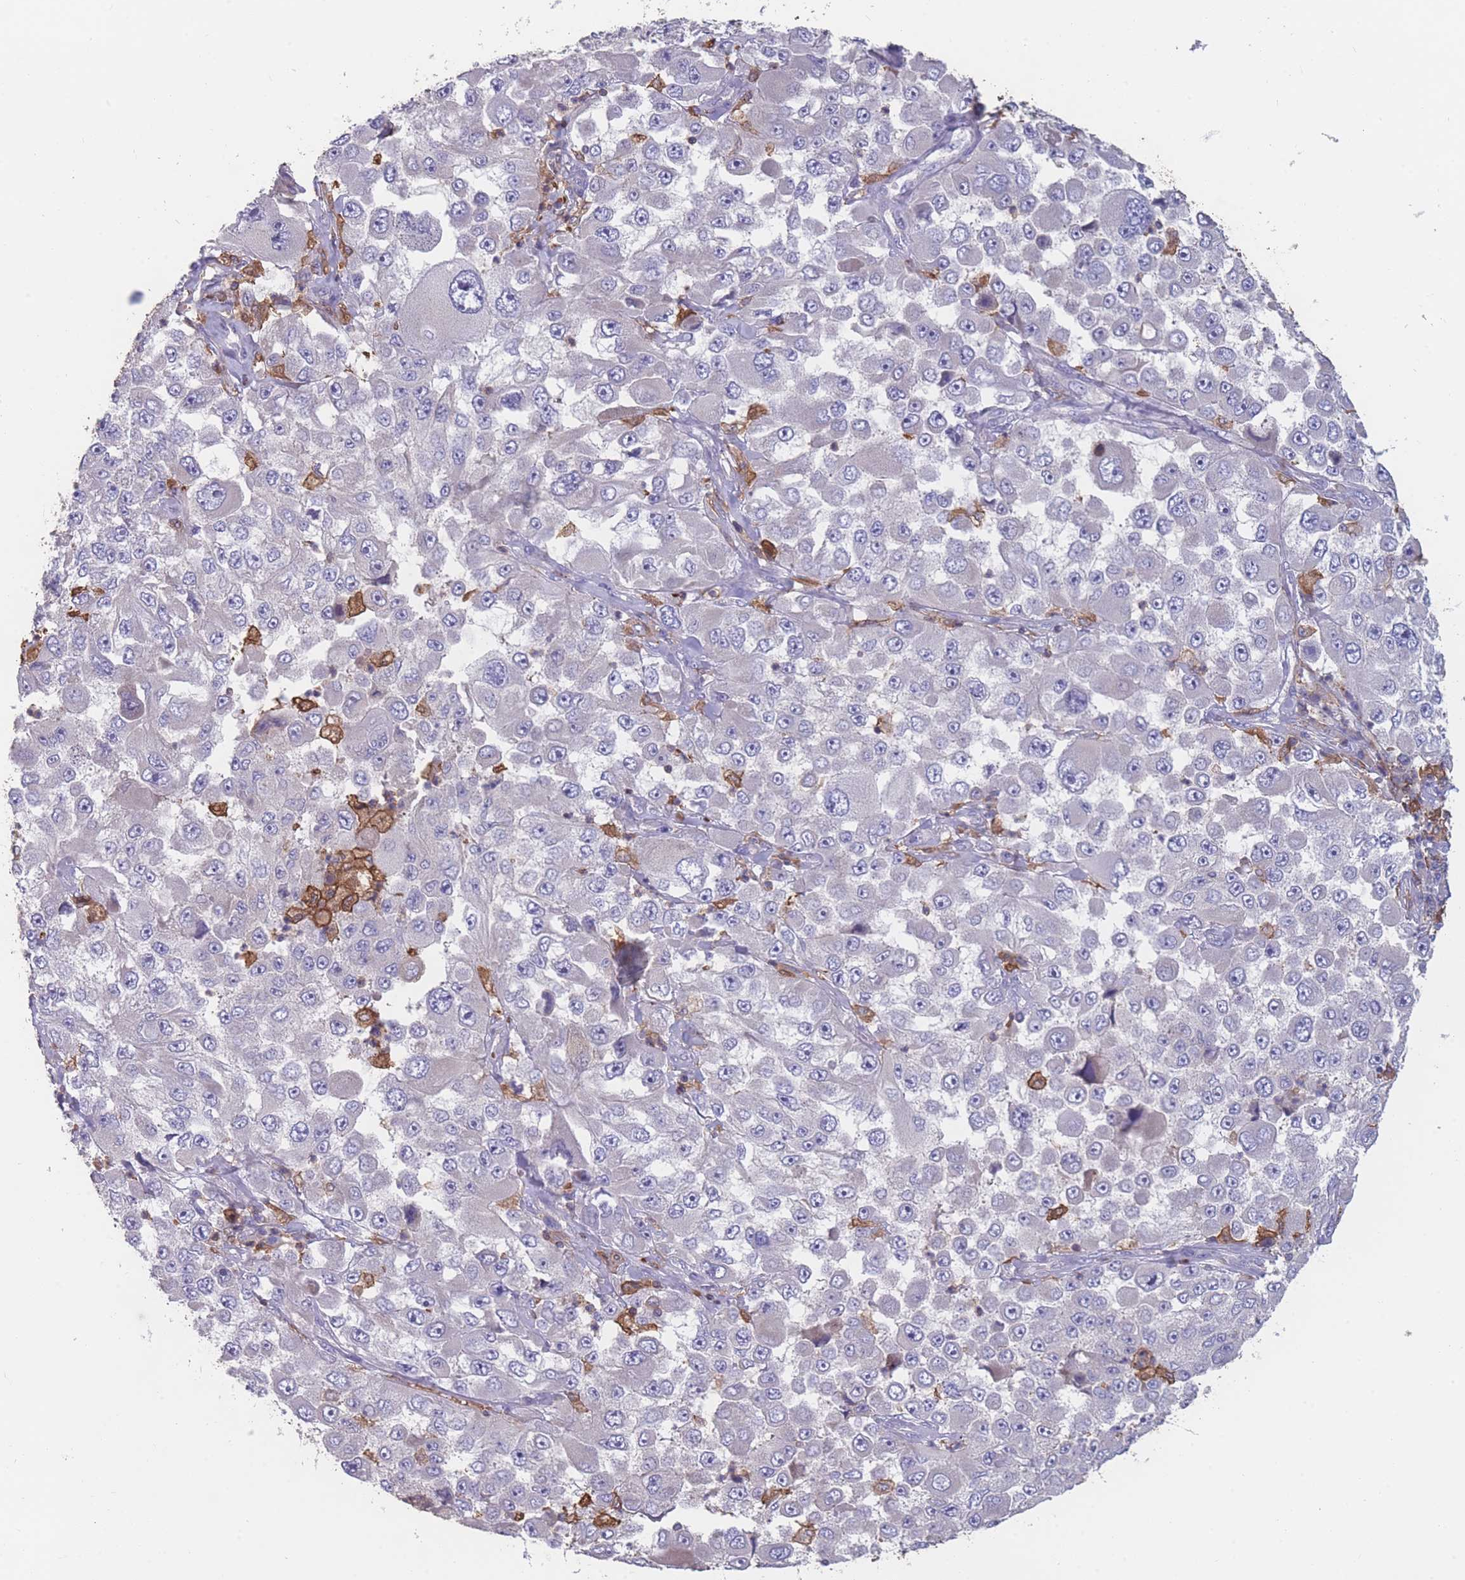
{"staining": {"intensity": "negative", "quantity": "none", "location": "none"}, "tissue": "melanoma", "cell_type": "Tumor cells", "image_type": "cancer", "snomed": [{"axis": "morphology", "description": "Malignant melanoma, Metastatic site"}, {"axis": "topography", "description": "Lymph node"}], "caption": "This is a micrograph of immunohistochemistry staining of melanoma, which shows no staining in tumor cells.", "gene": "CD33", "patient": {"sex": "male", "age": 62}}